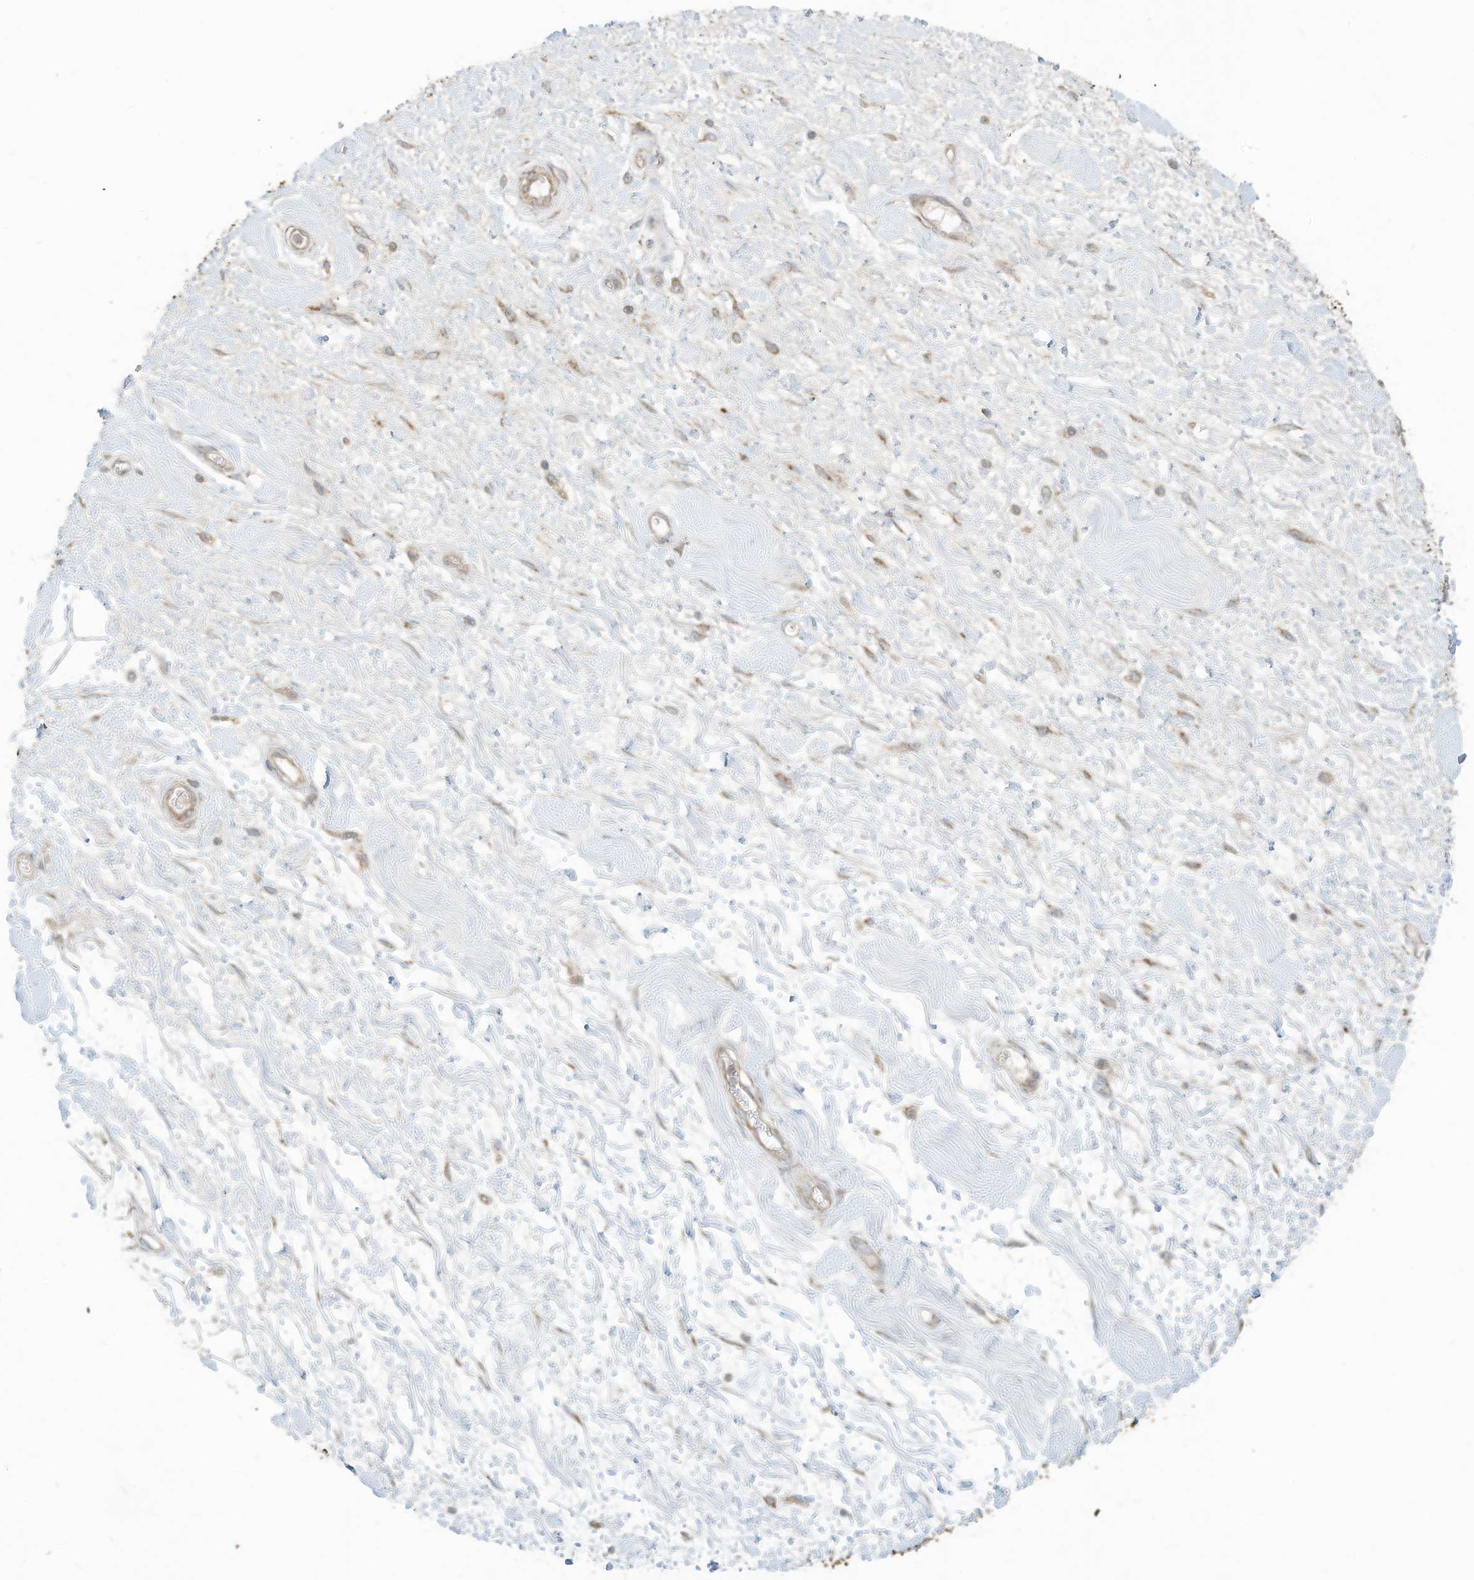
{"staining": {"intensity": "moderate", "quantity": "25%-75%", "location": "cytoplasmic/membranous"}, "tissue": "soft tissue", "cell_type": "Chondrocytes", "image_type": "normal", "snomed": [{"axis": "morphology", "description": "Normal tissue, NOS"}, {"axis": "morphology", "description": "Adenocarcinoma, NOS"}, {"axis": "topography", "description": "Pancreas"}, {"axis": "topography", "description": "Peripheral nerve tissue"}], "caption": "Moderate cytoplasmic/membranous staining is present in about 25%-75% of chondrocytes in unremarkable soft tissue.", "gene": "SCGB1D2", "patient": {"sex": "male", "age": 59}}